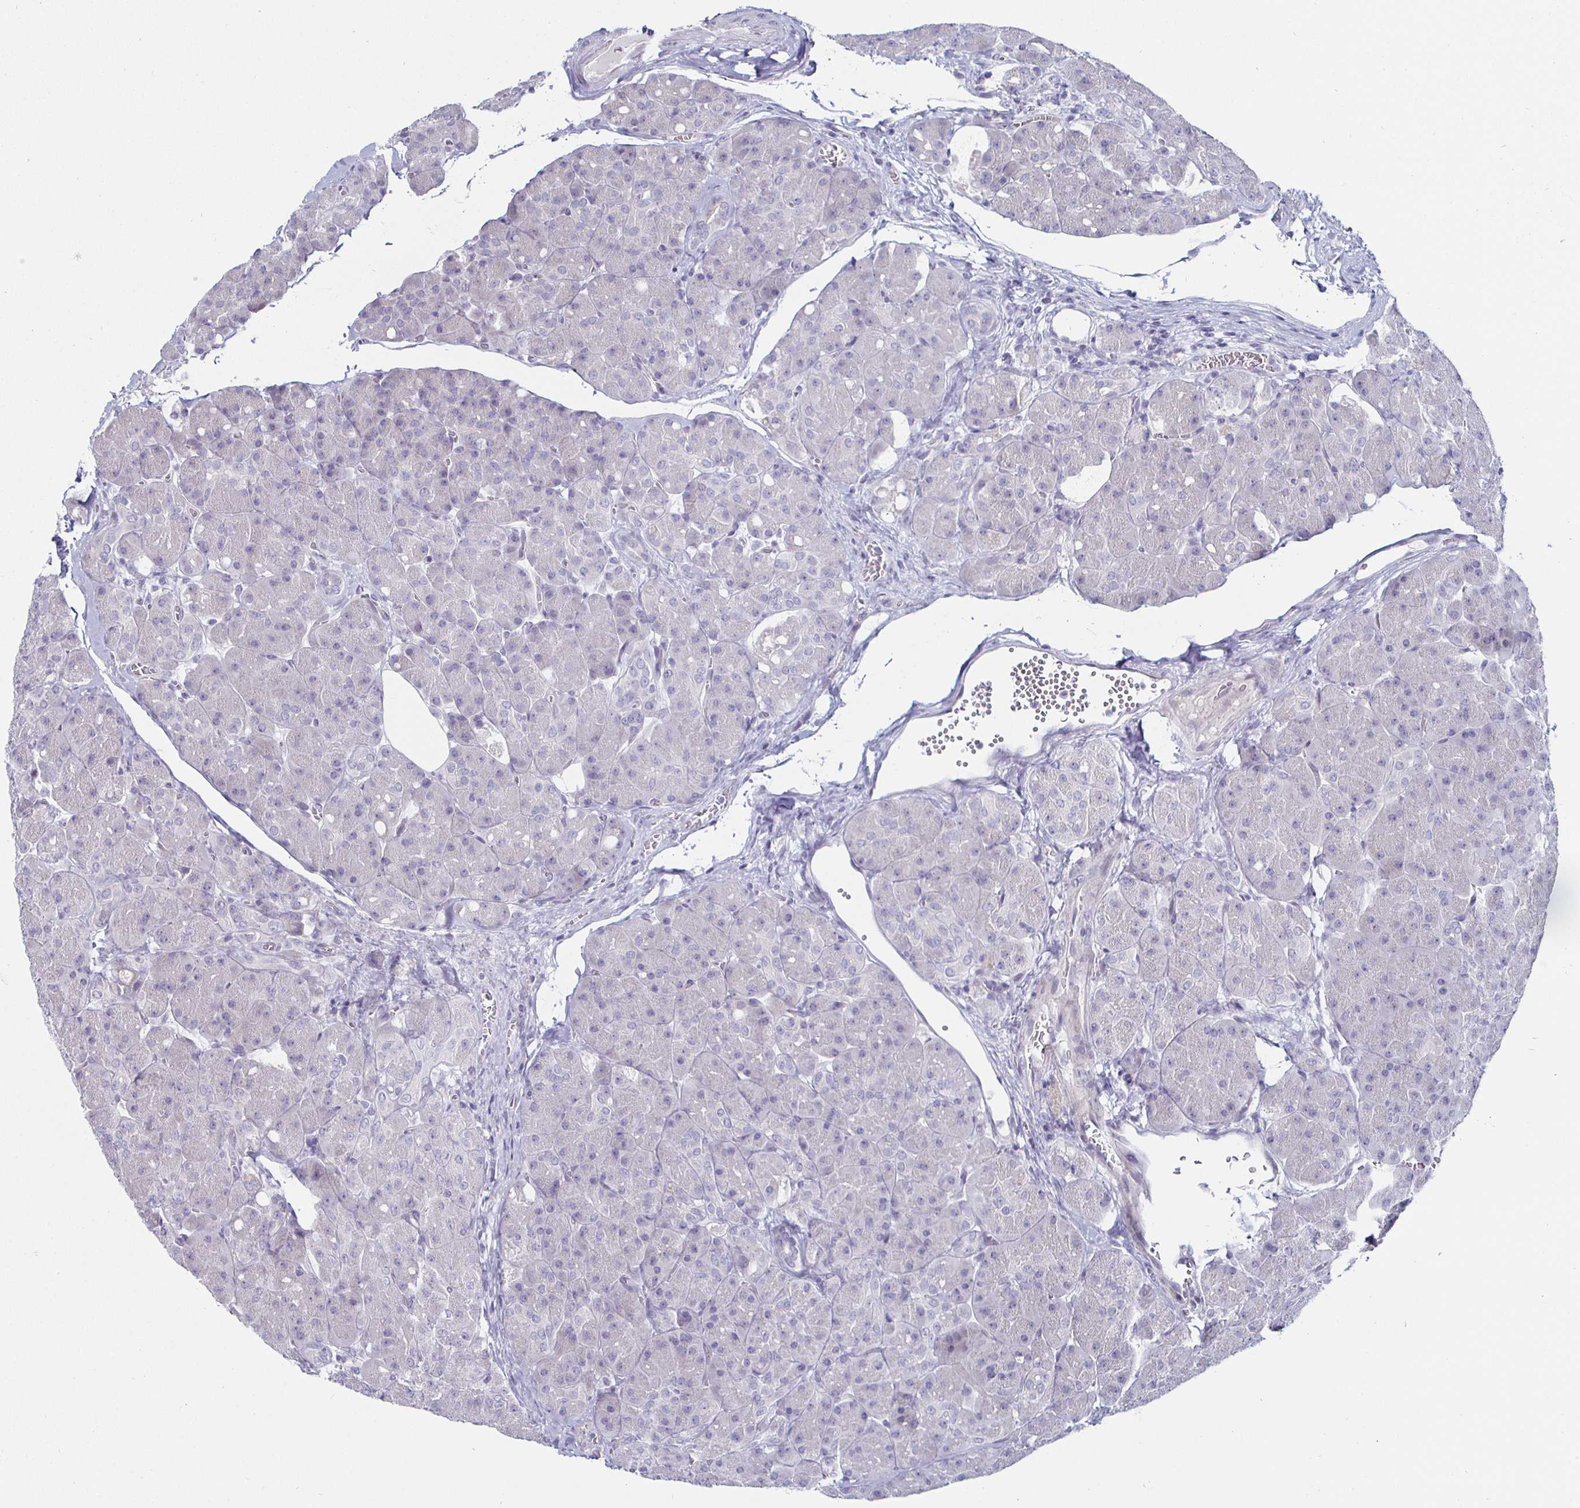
{"staining": {"intensity": "negative", "quantity": "none", "location": "none"}, "tissue": "pancreas", "cell_type": "Exocrine glandular cells", "image_type": "normal", "snomed": [{"axis": "morphology", "description": "Normal tissue, NOS"}, {"axis": "topography", "description": "Pancreas"}], "caption": "A micrograph of pancreas stained for a protein reveals no brown staining in exocrine glandular cells. (DAB (3,3'-diaminobenzidine) IHC, high magnification).", "gene": "DMRTB1", "patient": {"sex": "male", "age": 55}}